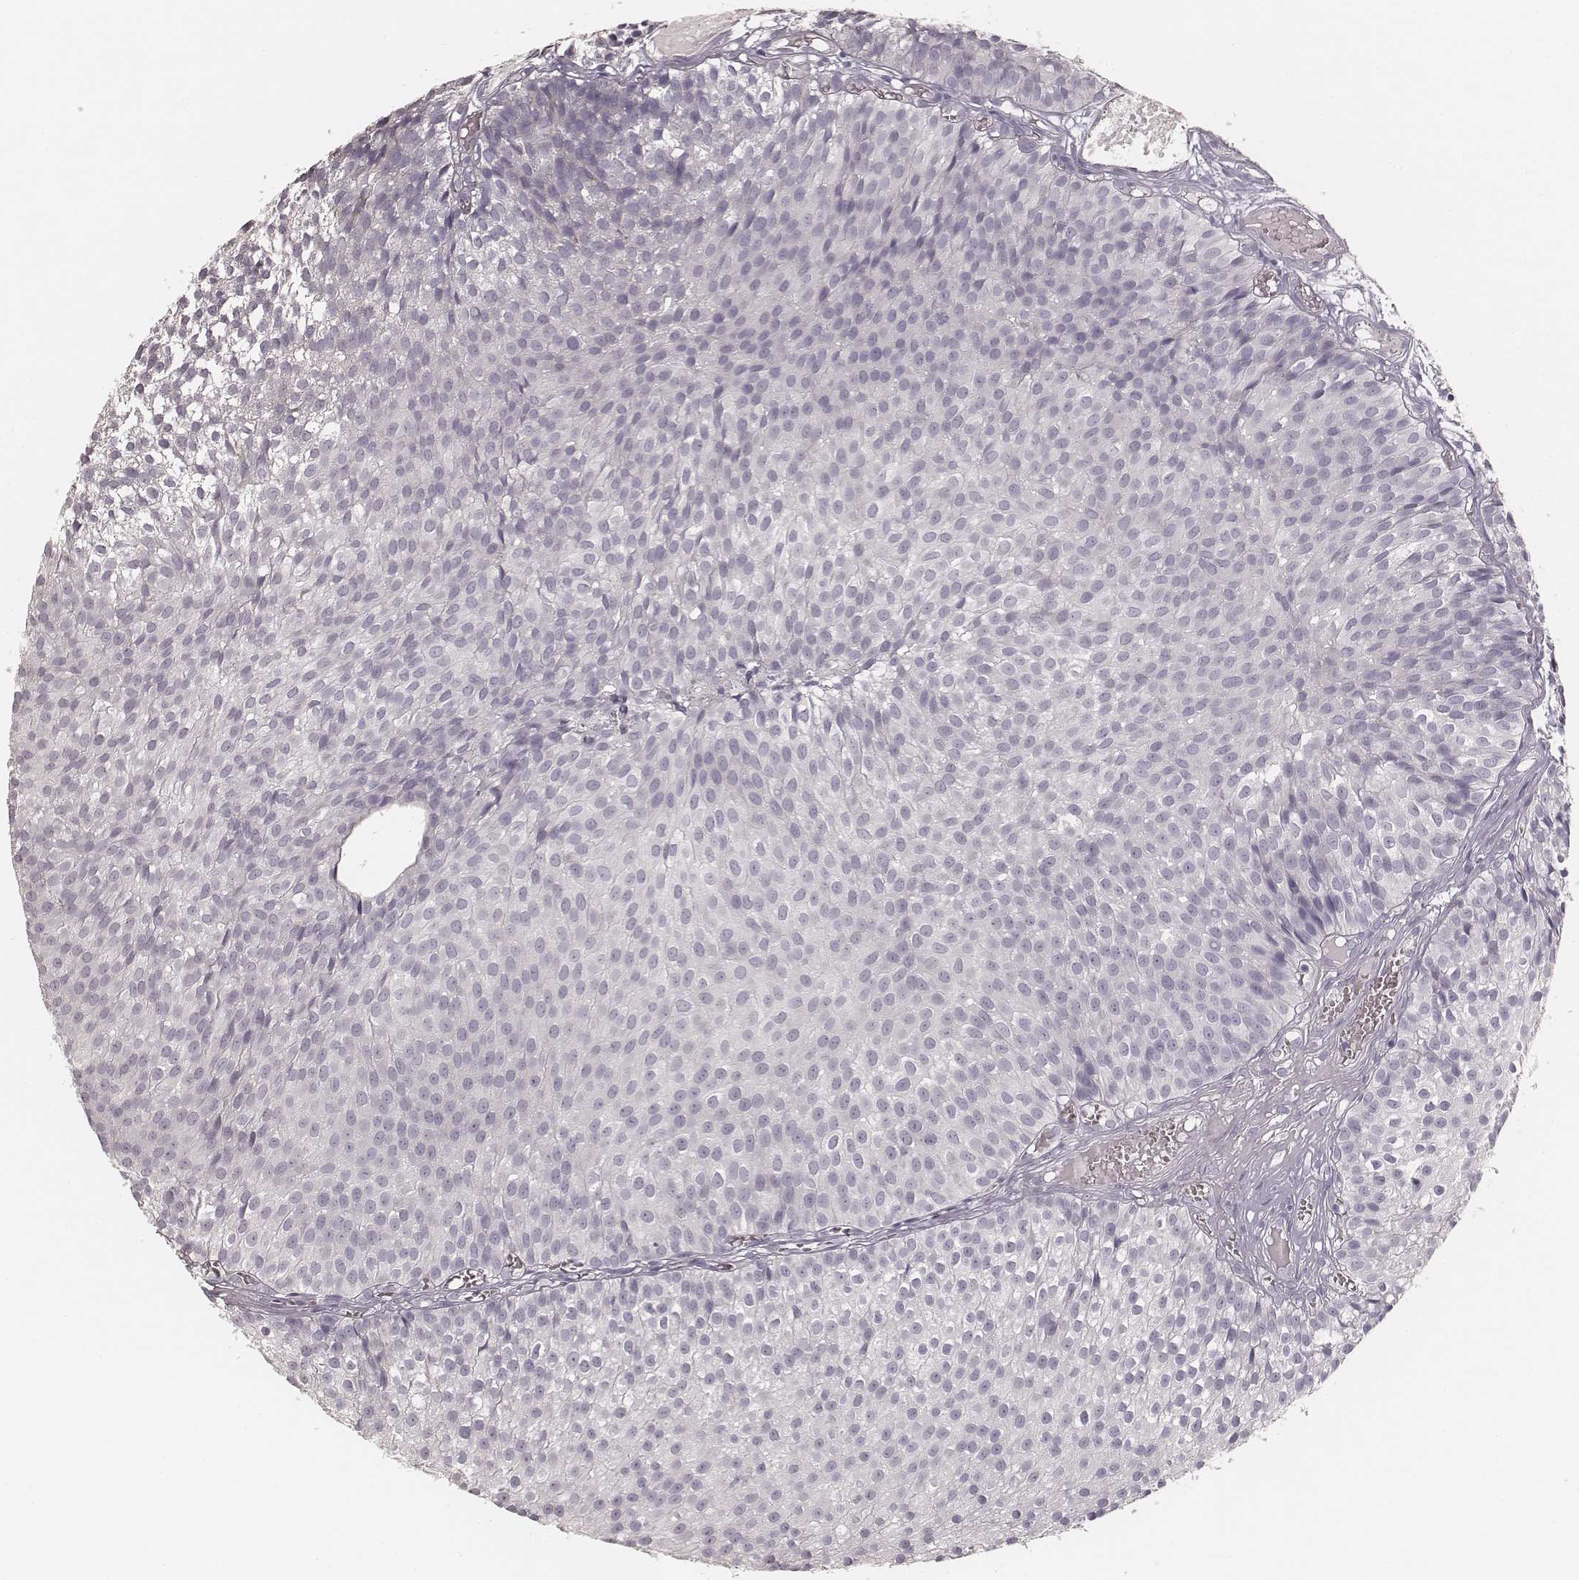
{"staining": {"intensity": "negative", "quantity": "none", "location": "none"}, "tissue": "urothelial cancer", "cell_type": "Tumor cells", "image_type": "cancer", "snomed": [{"axis": "morphology", "description": "Urothelial carcinoma, Low grade"}, {"axis": "topography", "description": "Urinary bladder"}], "caption": "This image is of urothelial cancer stained with immunohistochemistry (IHC) to label a protein in brown with the nuclei are counter-stained blue. There is no positivity in tumor cells.", "gene": "KRT31", "patient": {"sex": "male", "age": 63}}